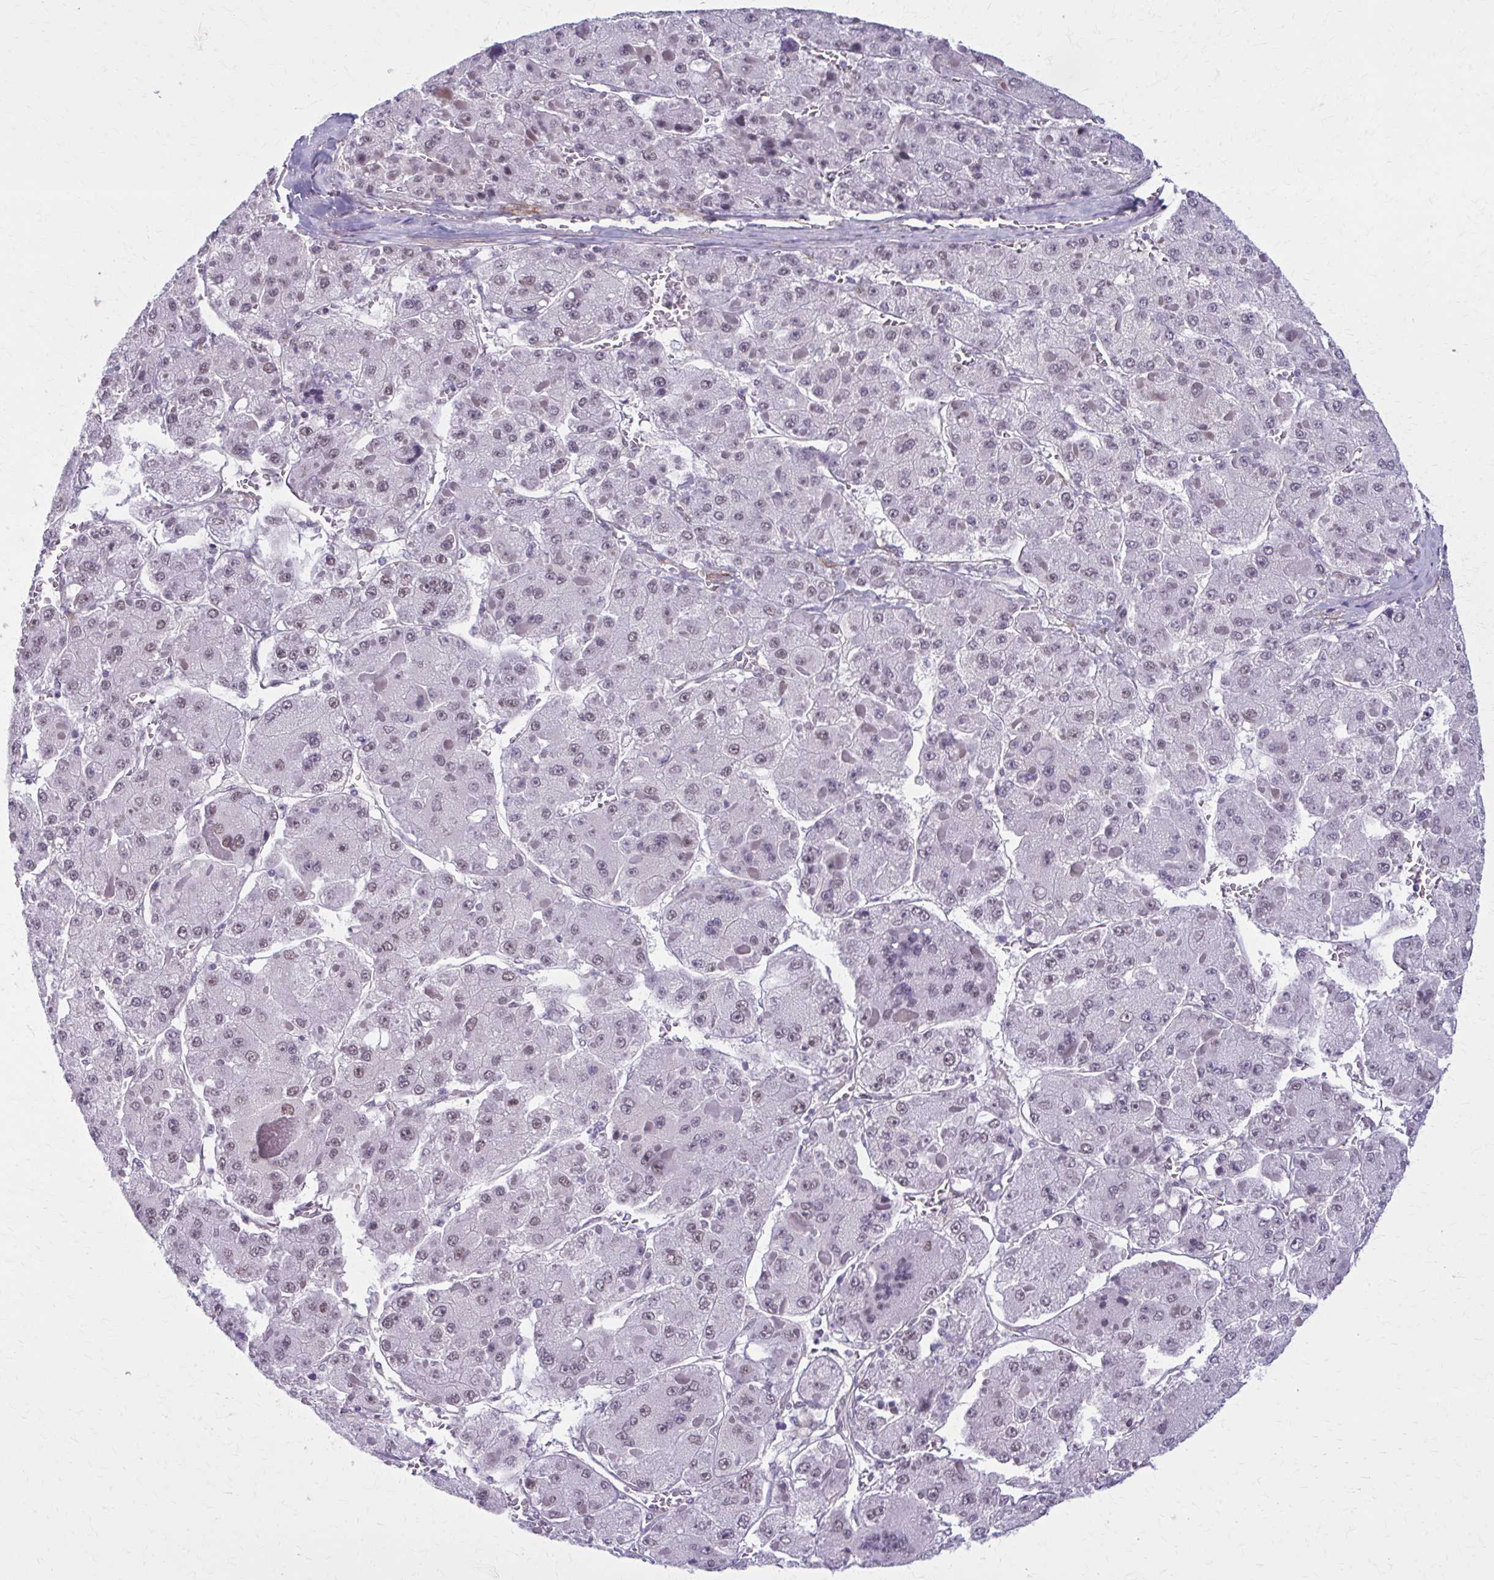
{"staining": {"intensity": "negative", "quantity": "none", "location": "none"}, "tissue": "liver cancer", "cell_type": "Tumor cells", "image_type": "cancer", "snomed": [{"axis": "morphology", "description": "Carcinoma, Hepatocellular, NOS"}, {"axis": "topography", "description": "Liver"}], "caption": "DAB immunohistochemical staining of liver hepatocellular carcinoma shows no significant staining in tumor cells.", "gene": "NUMBL", "patient": {"sex": "female", "age": 73}}